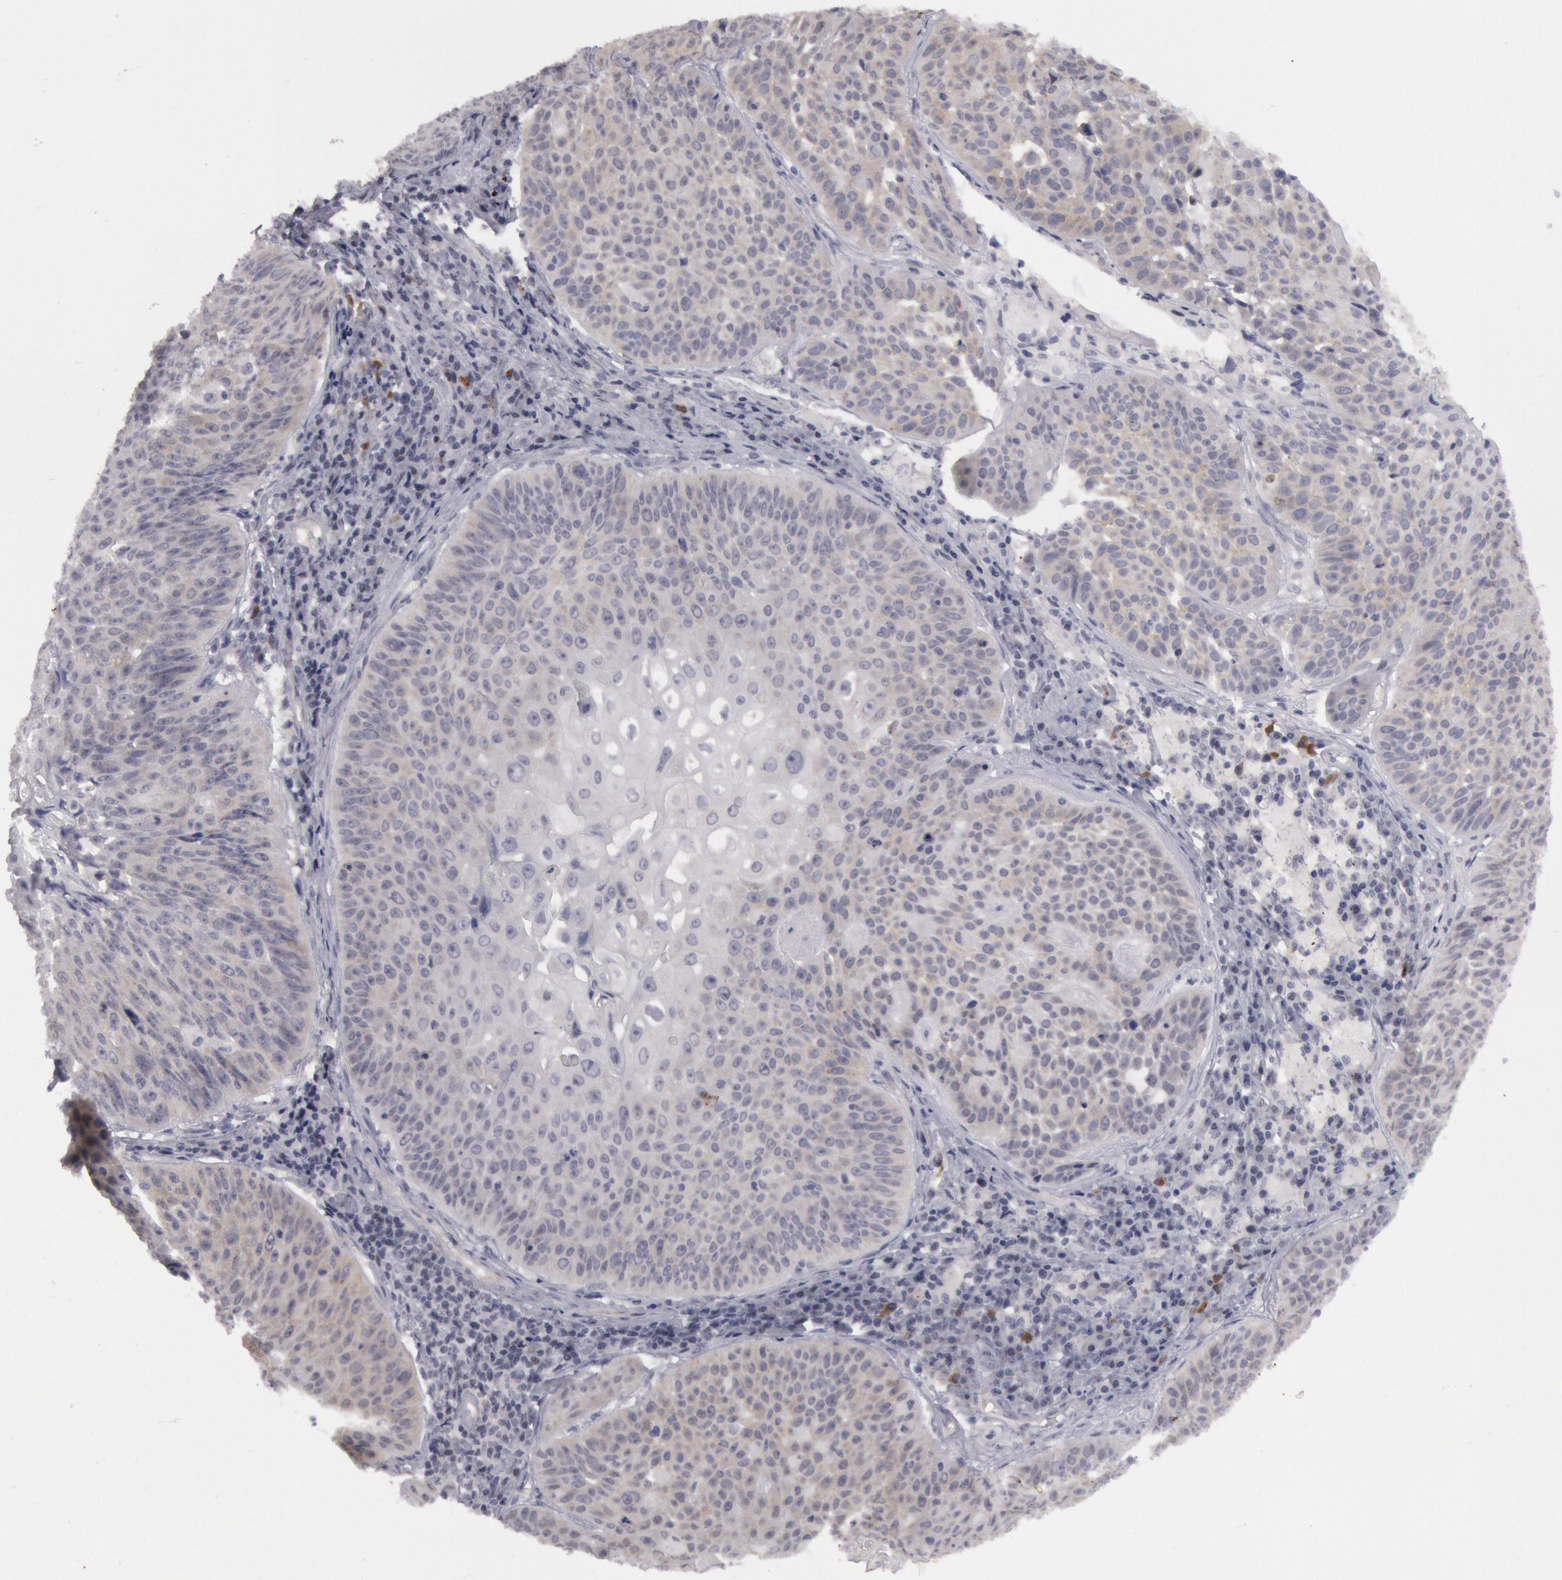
{"staining": {"intensity": "weak", "quantity": "25%-75%", "location": "cytoplasmic/membranous"}, "tissue": "lung cancer", "cell_type": "Tumor cells", "image_type": "cancer", "snomed": [{"axis": "morphology", "description": "Adenocarcinoma, NOS"}, {"axis": "topography", "description": "Lung"}], "caption": "This histopathology image reveals immunohistochemistry (IHC) staining of human adenocarcinoma (lung), with low weak cytoplasmic/membranous expression in approximately 25%-75% of tumor cells.", "gene": "JOSD1", "patient": {"sex": "male", "age": 60}}